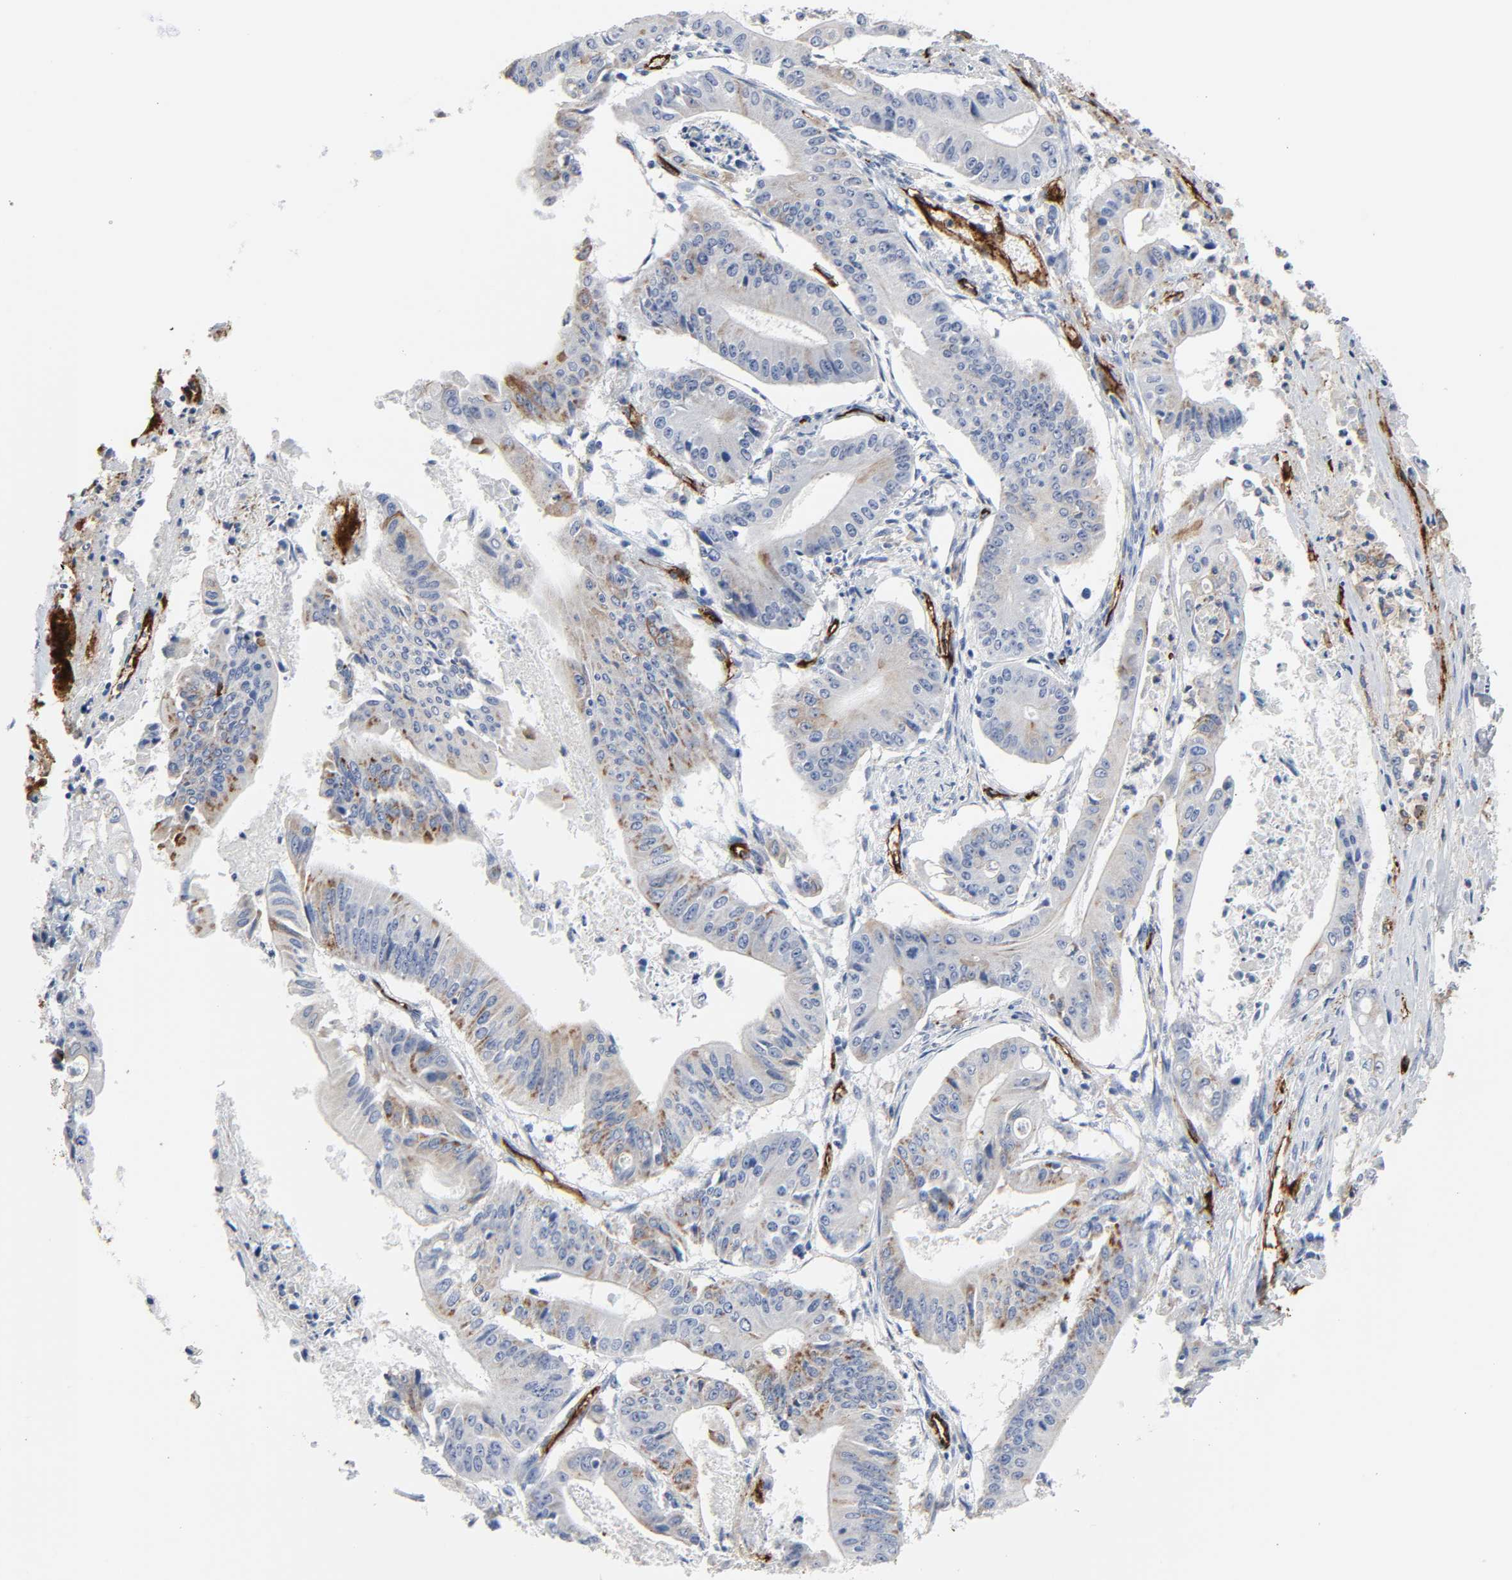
{"staining": {"intensity": "moderate", "quantity": "<25%", "location": "cytoplasmic/membranous"}, "tissue": "pancreatic cancer", "cell_type": "Tumor cells", "image_type": "cancer", "snomed": [{"axis": "morphology", "description": "Normal tissue, NOS"}, {"axis": "topography", "description": "Lymph node"}], "caption": "Protein expression analysis of human pancreatic cancer reveals moderate cytoplasmic/membranous expression in approximately <25% of tumor cells. Using DAB (brown) and hematoxylin (blue) stains, captured at high magnification using brightfield microscopy.", "gene": "PECAM1", "patient": {"sex": "male", "age": 62}}